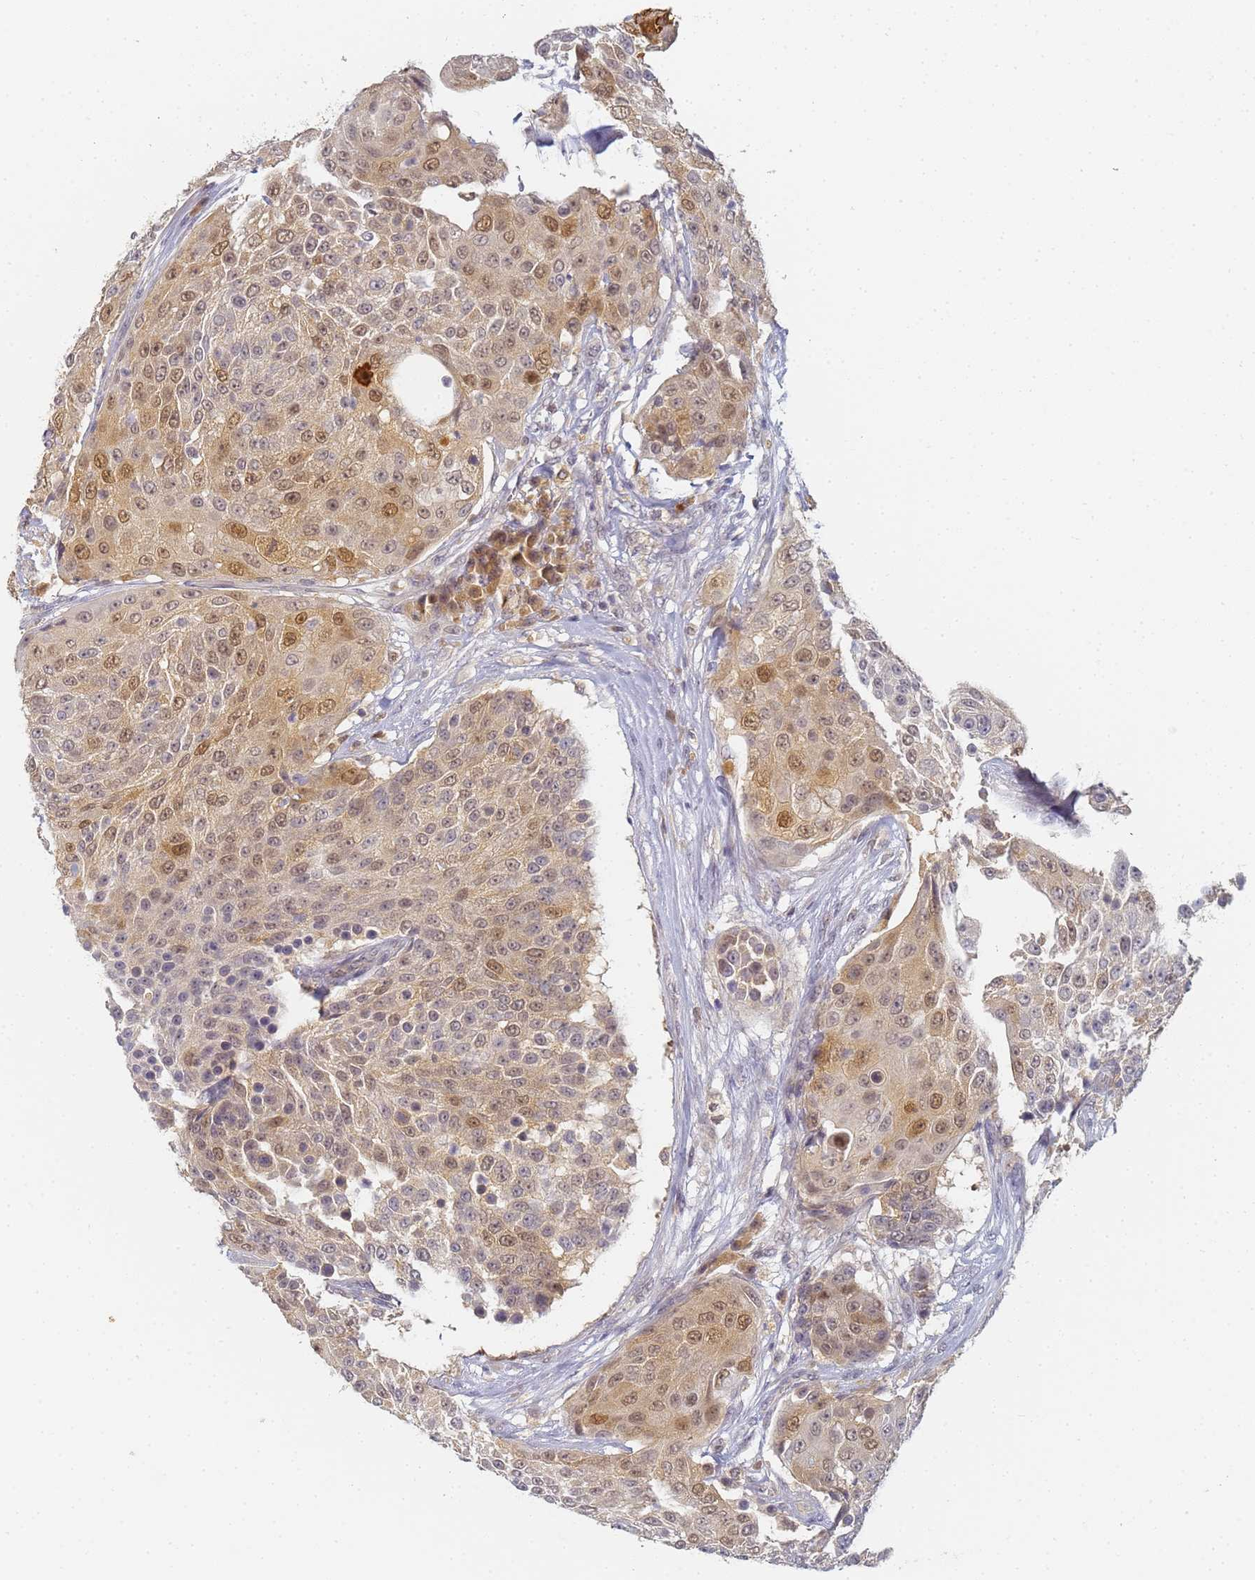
{"staining": {"intensity": "moderate", "quantity": "<25%", "location": "nuclear"}, "tissue": "urothelial cancer", "cell_type": "Tumor cells", "image_type": "cancer", "snomed": [{"axis": "morphology", "description": "Urothelial carcinoma, High grade"}, {"axis": "topography", "description": "Urinary bladder"}], "caption": "Moderate nuclear positivity for a protein is appreciated in about <25% of tumor cells of high-grade urothelial carcinoma using immunohistochemistry.", "gene": "HMCES", "patient": {"sex": "female", "age": 63}}